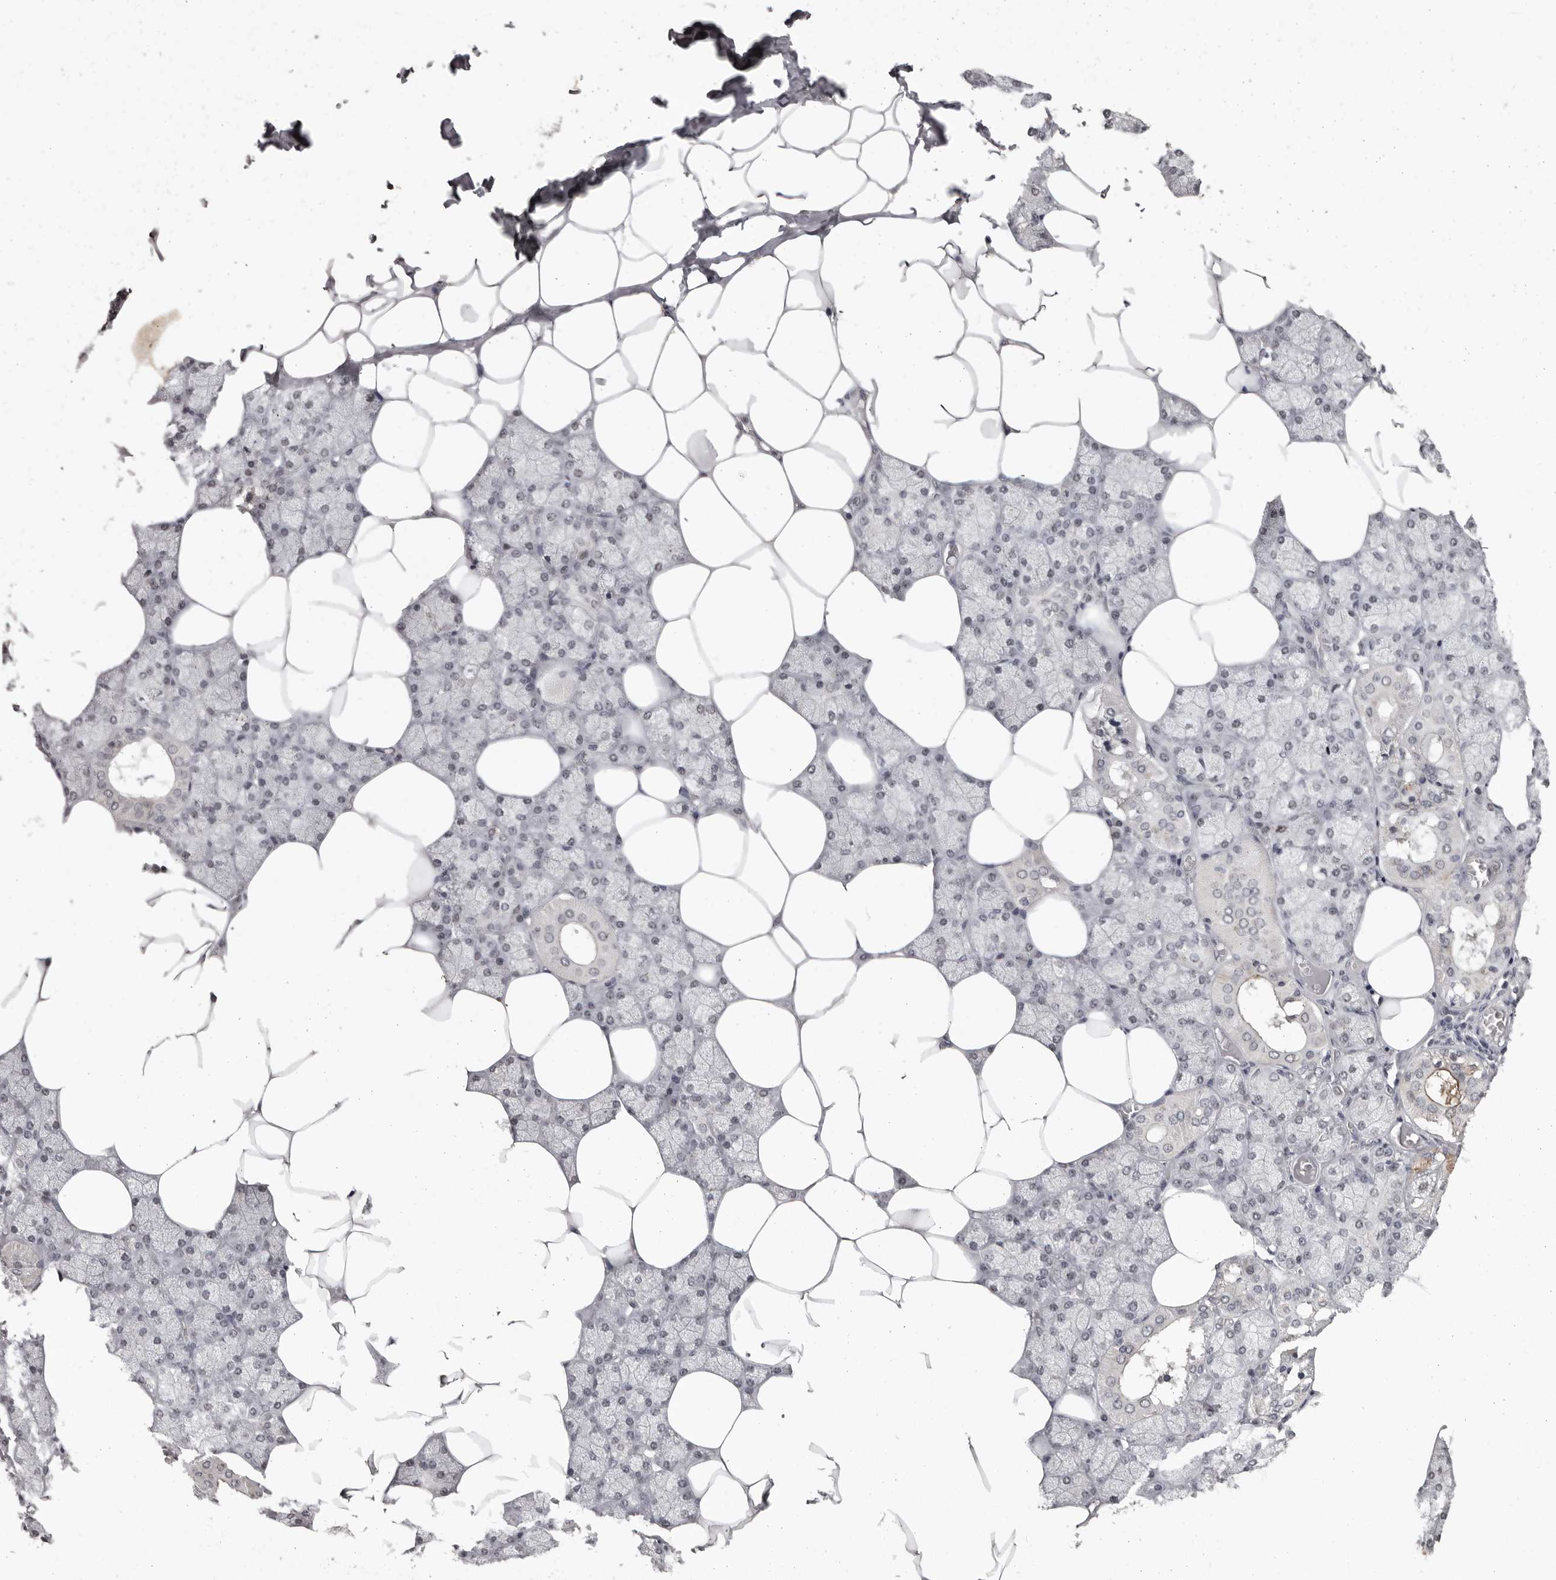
{"staining": {"intensity": "weak", "quantity": "<25%", "location": "cytoplasmic/membranous,nuclear"}, "tissue": "salivary gland", "cell_type": "Glandular cells", "image_type": "normal", "snomed": [{"axis": "morphology", "description": "Normal tissue, NOS"}, {"axis": "topography", "description": "Salivary gland"}], "caption": "Immunohistochemistry (IHC) of unremarkable human salivary gland demonstrates no expression in glandular cells. The staining was performed using DAB to visualize the protein expression in brown, while the nuclei were stained in blue with hematoxylin (Magnification: 20x).", "gene": "SRCAP", "patient": {"sex": "male", "age": 62}}